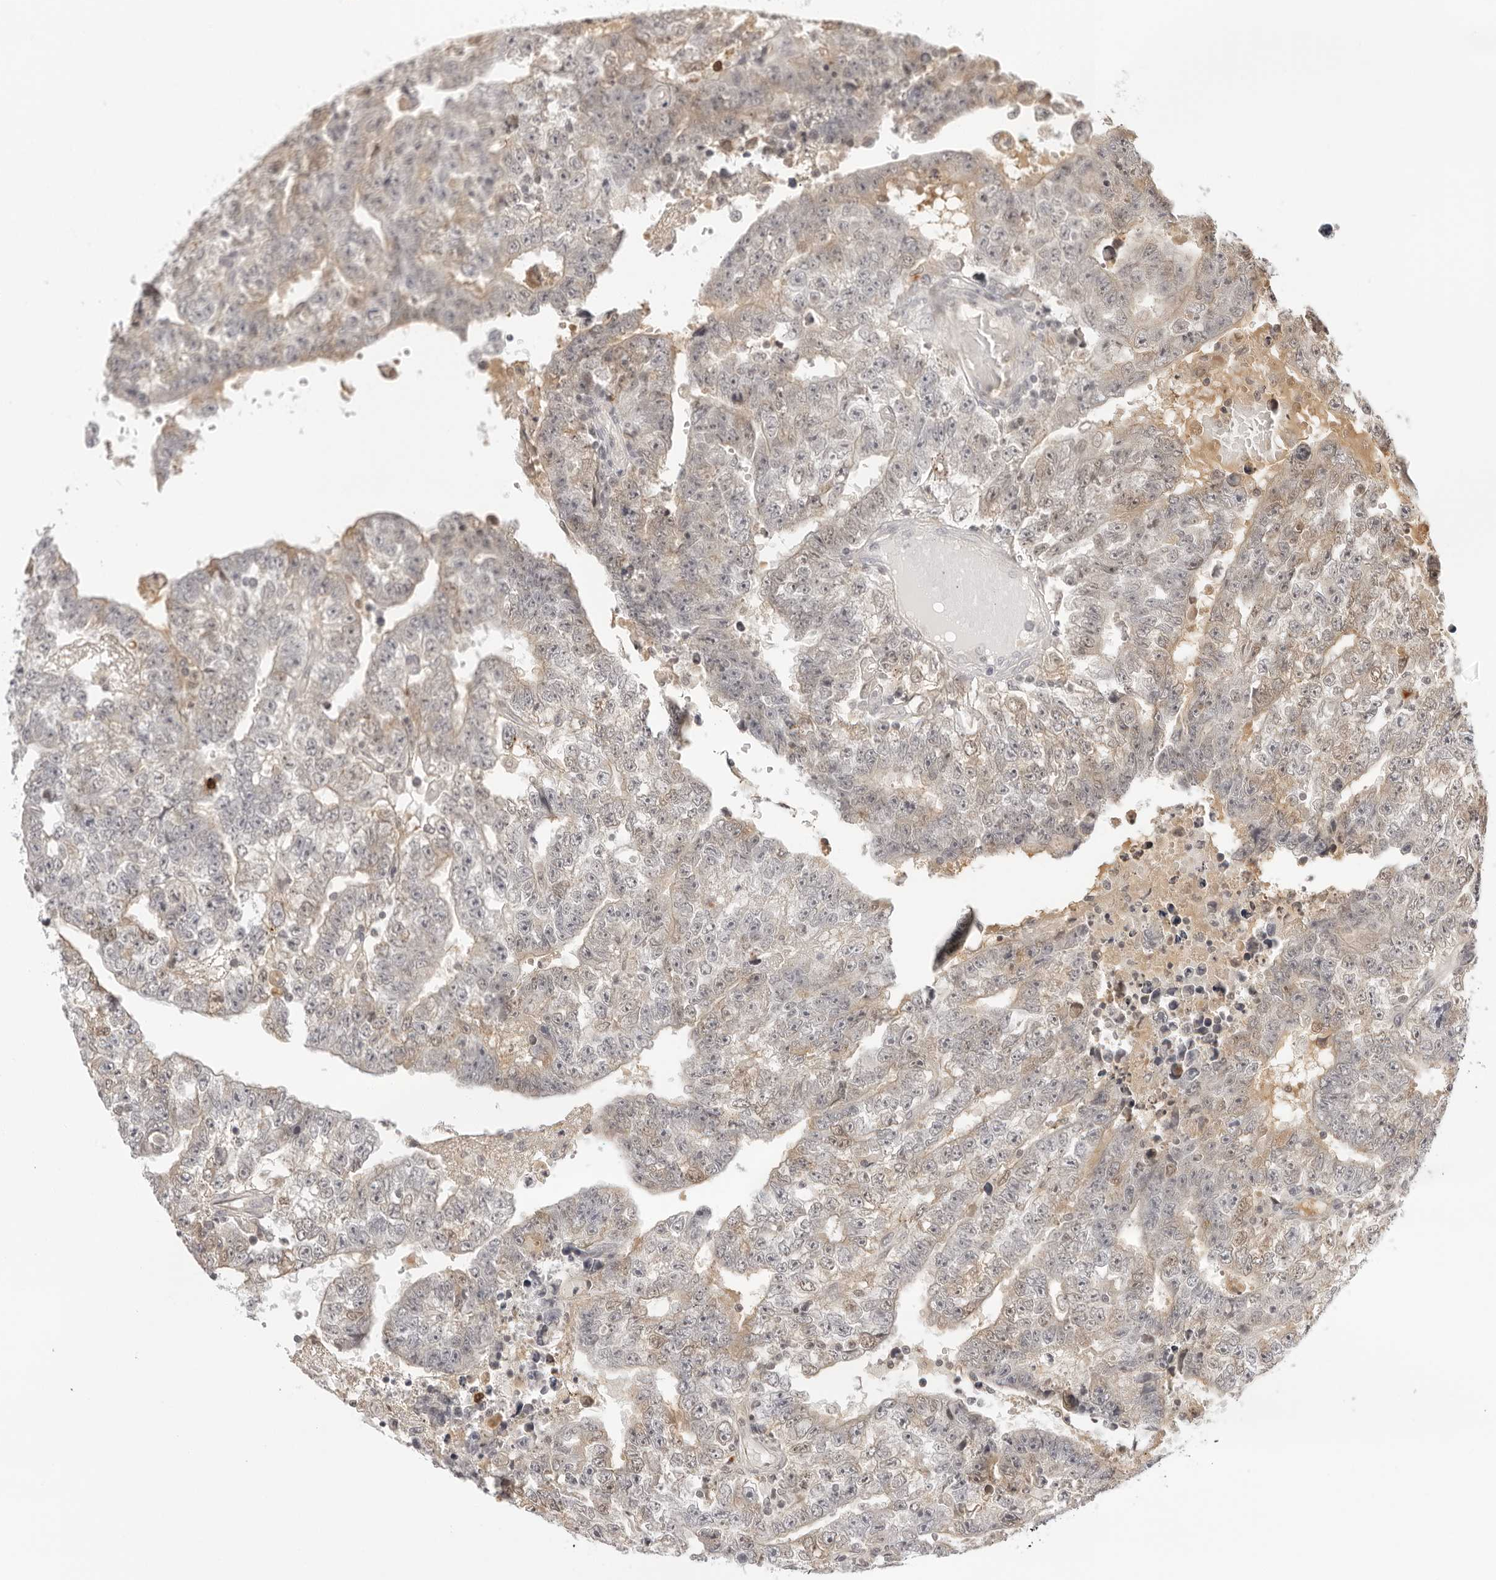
{"staining": {"intensity": "weak", "quantity": "<25%", "location": "cytoplasmic/membranous,nuclear"}, "tissue": "testis cancer", "cell_type": "Tumor cells", "image_type": "cancer", "snomed": [{"axis": "morphology", "description": "Carcinoma, Embryonal, NOS"}, {"axis": "topography", "description": "Testis"}], "caption": "This is an immunohistochemistry micrograph of human testis cancer. There is no staining in tumor cells.", "gene": "STRADB", "patient": {"sex": "male", "age": 25}}